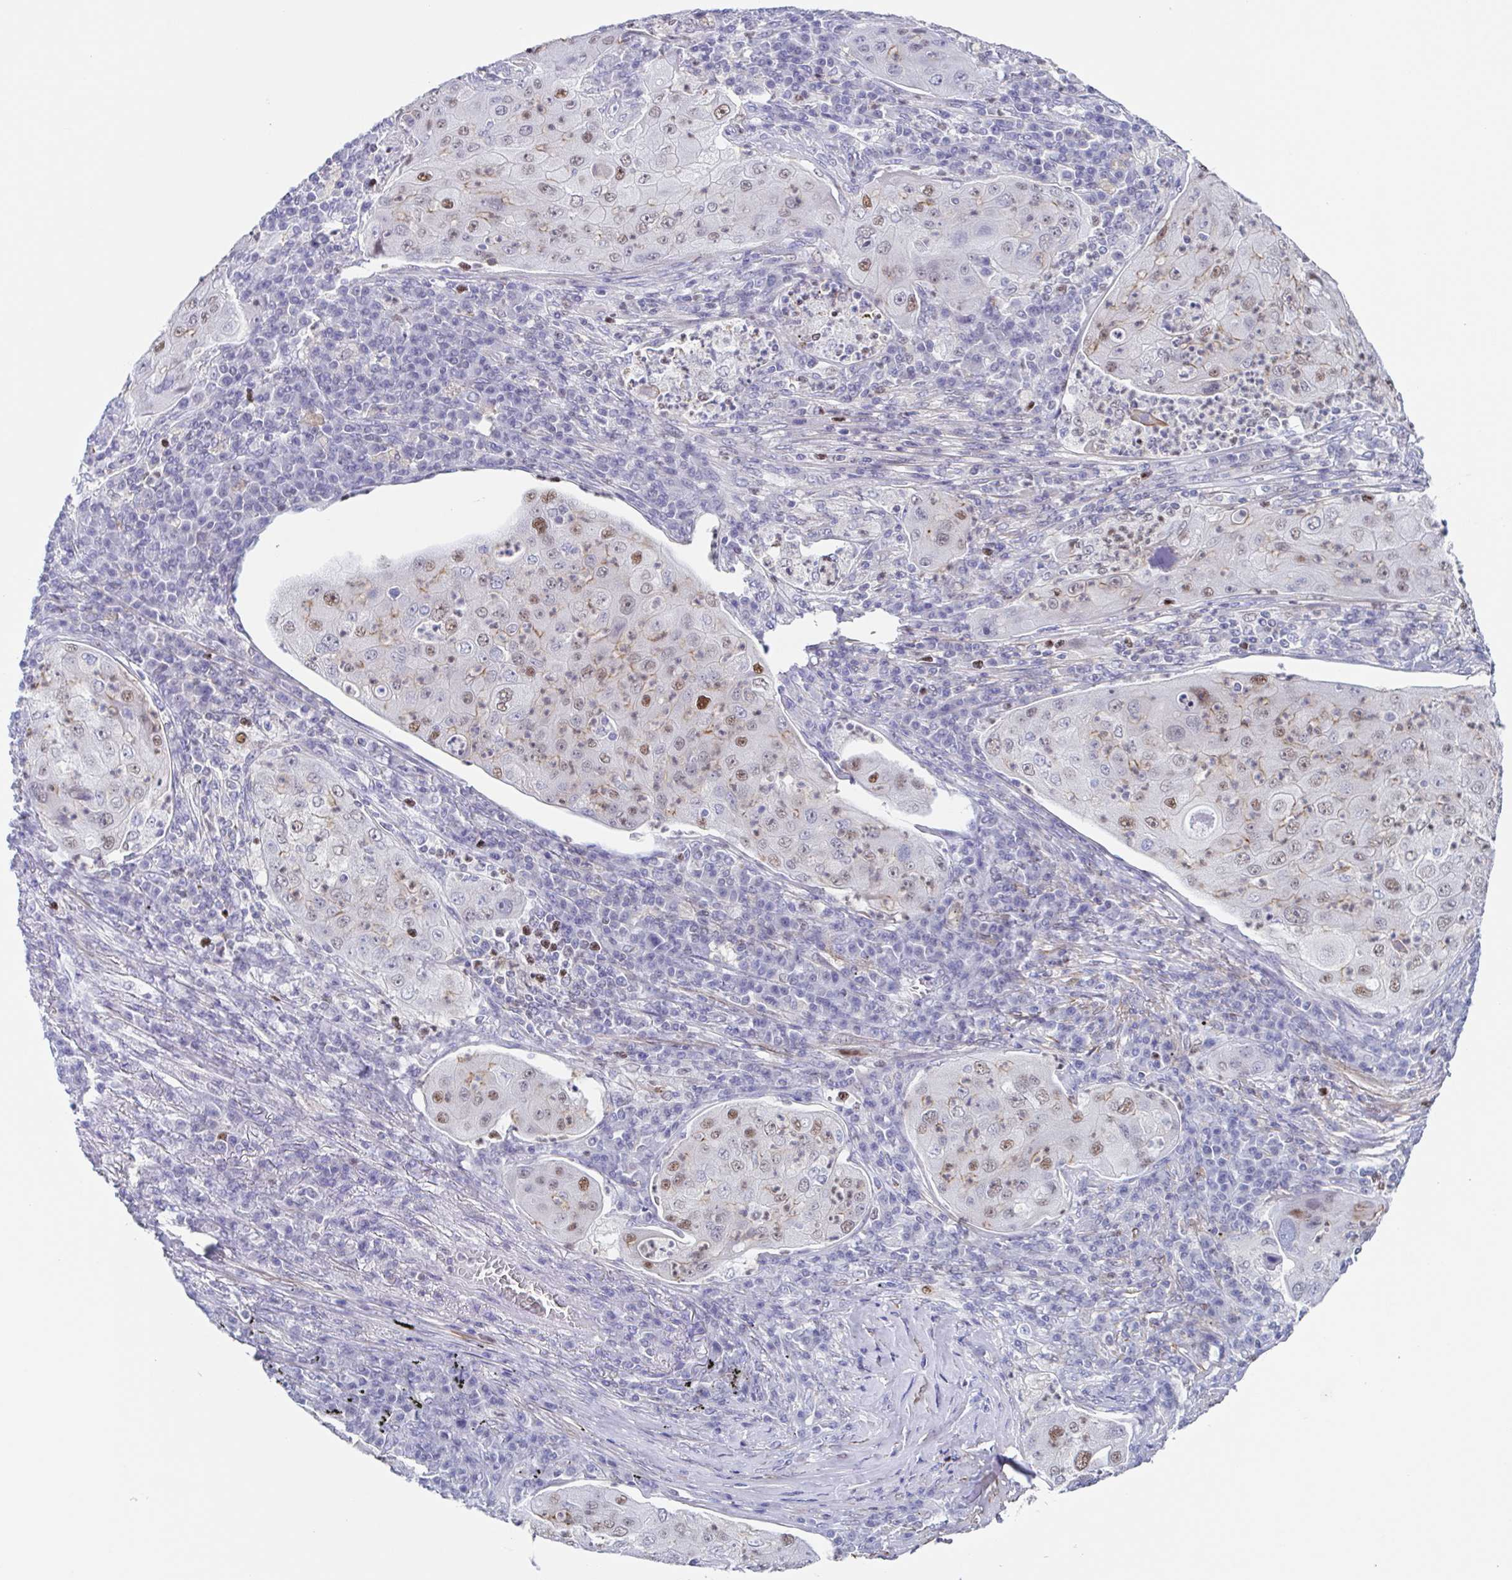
{"staining": {"intensity": "moderate", "quantity": "<25%", "location": "nuclear"}, "tissue": "lung cancer", "cell_type": "Tumor cells", "image_type": "cancer", "snomed": [{"axis": "morphology", "description": "Squamous cell carcinoma, NOS"}, {"axis": "topography", "description": "Lung"}], "caption": "High-power microscopy captured an immunohistochemistry photomicrograph of lung squamous cell carcinoma, revealing moderate nuclear staining in approximately <25% of tumor cells. Using DAB (3,3'-diaminobenzidine) (brown) and hematoxylin (blue) stains, captured at high magnification using brightfield microscopy.", "gene": "PBOV1", "patient": {"sex": "female", "age": 59}}